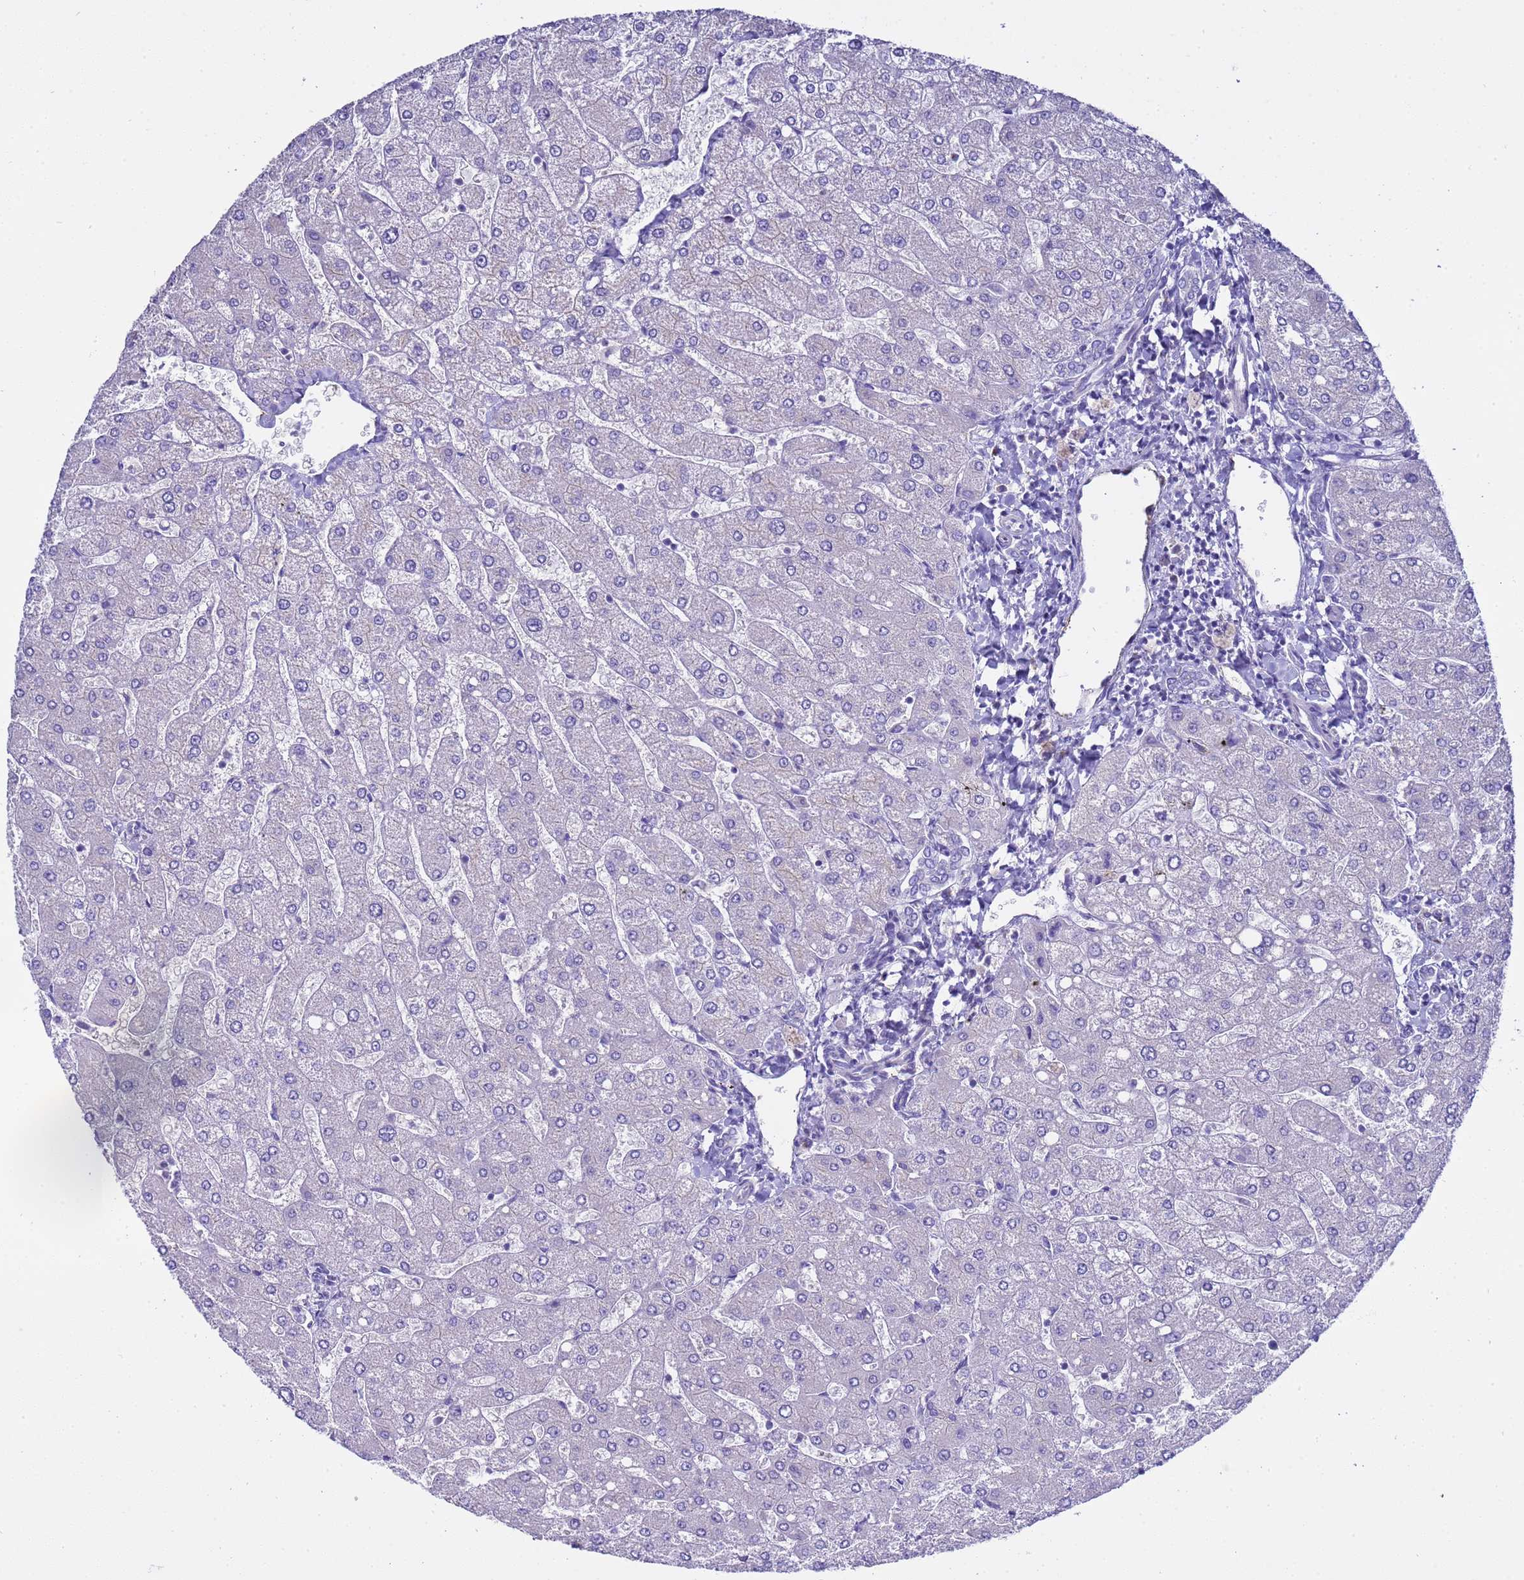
{"staining": {"intensity": "negative", "quantity": "none", "location": "none"}, "tissue": "liver", "cell_type": "Cholangiocytes", "image_type": "normal", "snomed": [{"axis": "morphology", "description": "Normal tissue, NOS"}, {"axis": "topography", "description": "Liver"}], "caption": "Immunohistochemistry photomicrograph of benign human liver stained for a protein (brown), which shows no expression in cholangiocytes.", "gene": "ANAPC1", "patient": {"sex": "male", "age": 55}}